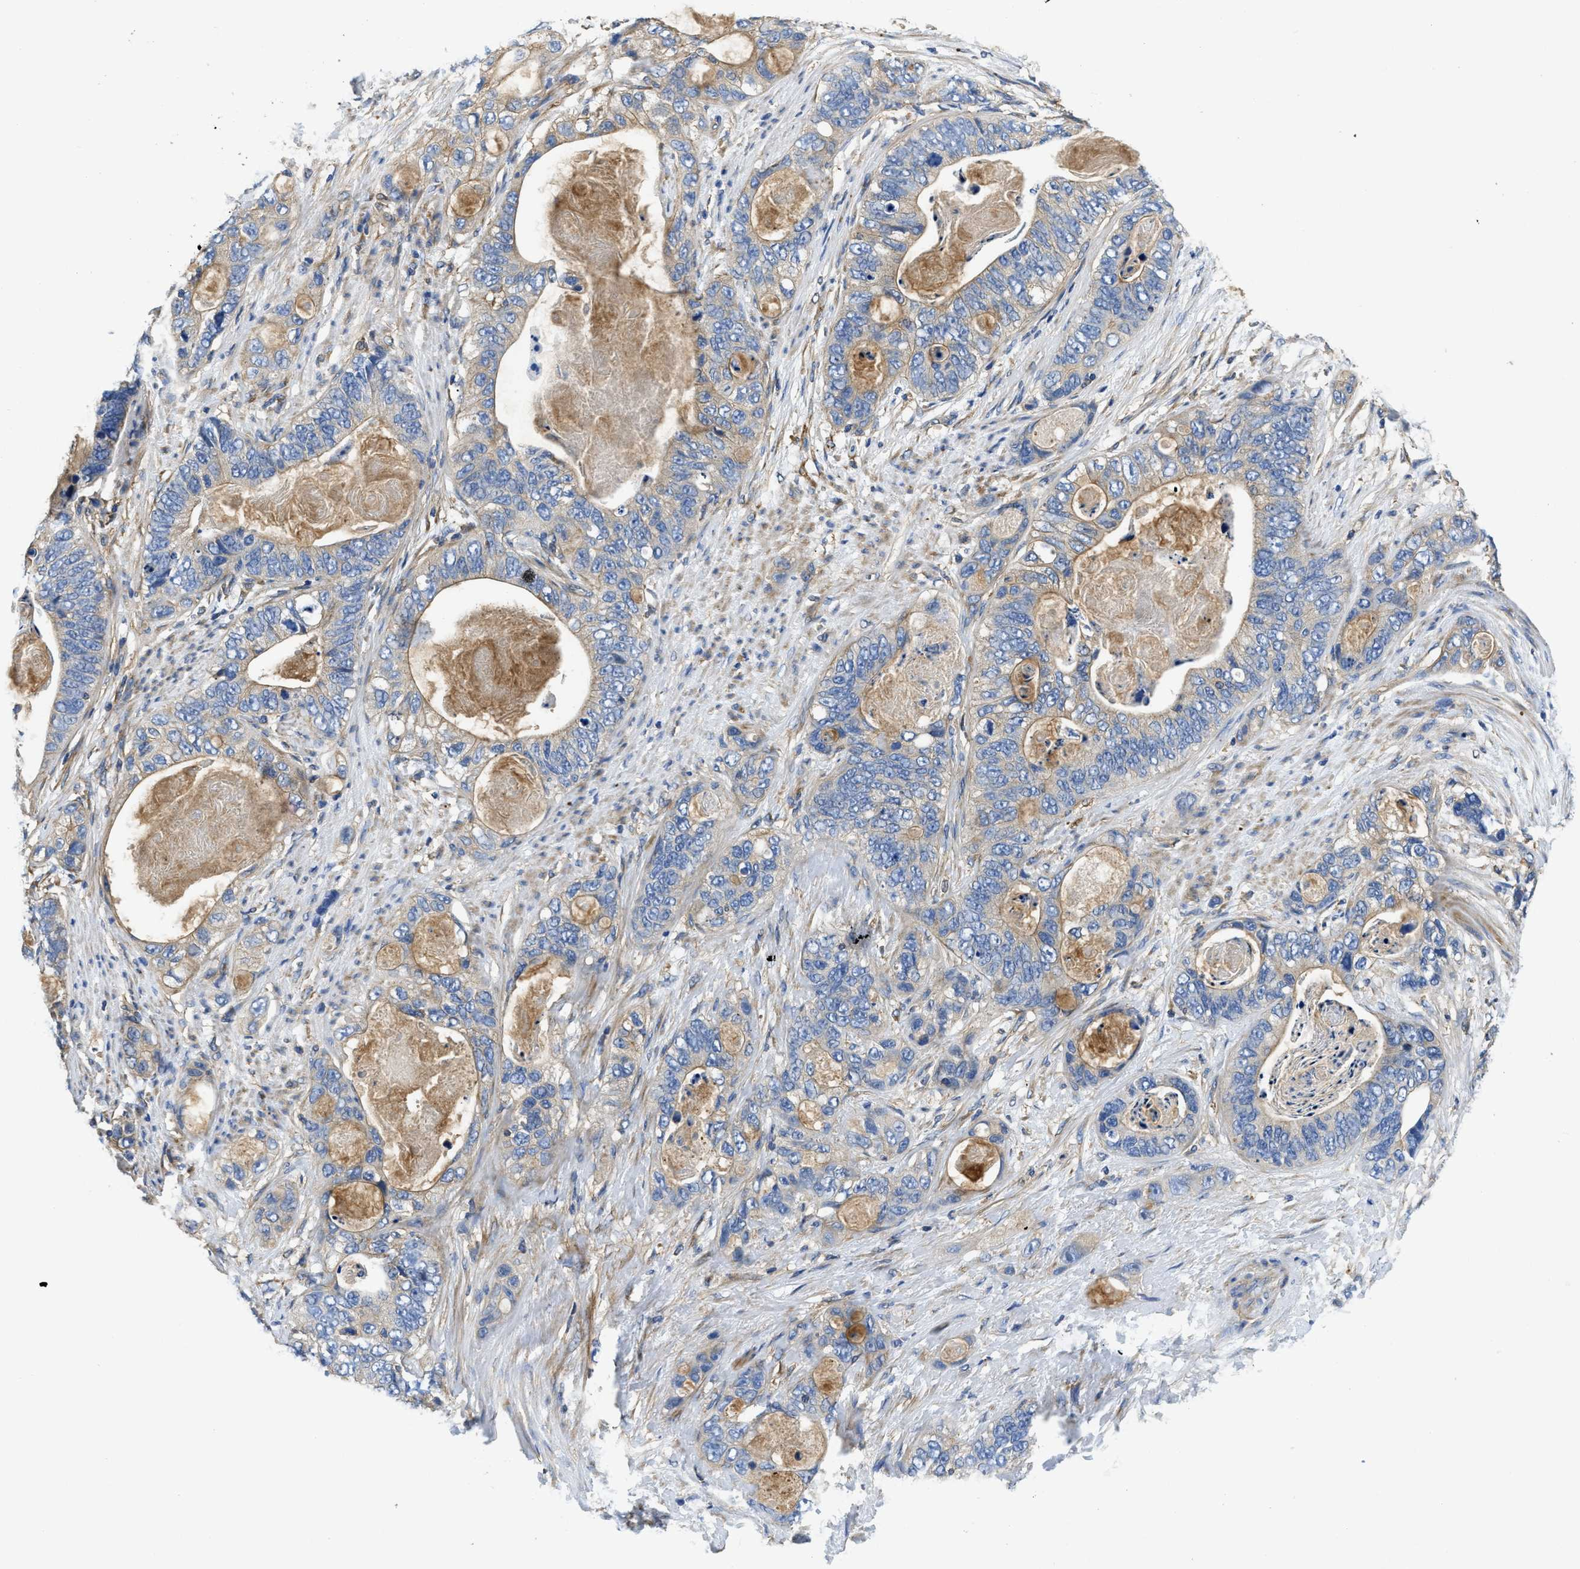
{"staining": {"intensity": "weak", "quantity": "25%-75%", "location": "cytoplasmic/membranous"}, "tissue": "stomach cancer", "cell_type": "Tumor cells", "image_type": "cancer", "snomed": [{"axis": "morphology", "description": "Normal tissue, NOS"}, {"axis": "morphology", "description": "Adenocarcinoma, NOS"}, {"axis": "topography", "description": "Stomach"}], "caption": "Immunohistochemistry (IHC) of human stomach cancer (adenocarcinoma) shows low levels of weak cytoplasmic/membranous positivity in approximately 25%-75% of tumor cells.", "gene": "STAT2", "patient": {"sex": "female", "age": 89}}